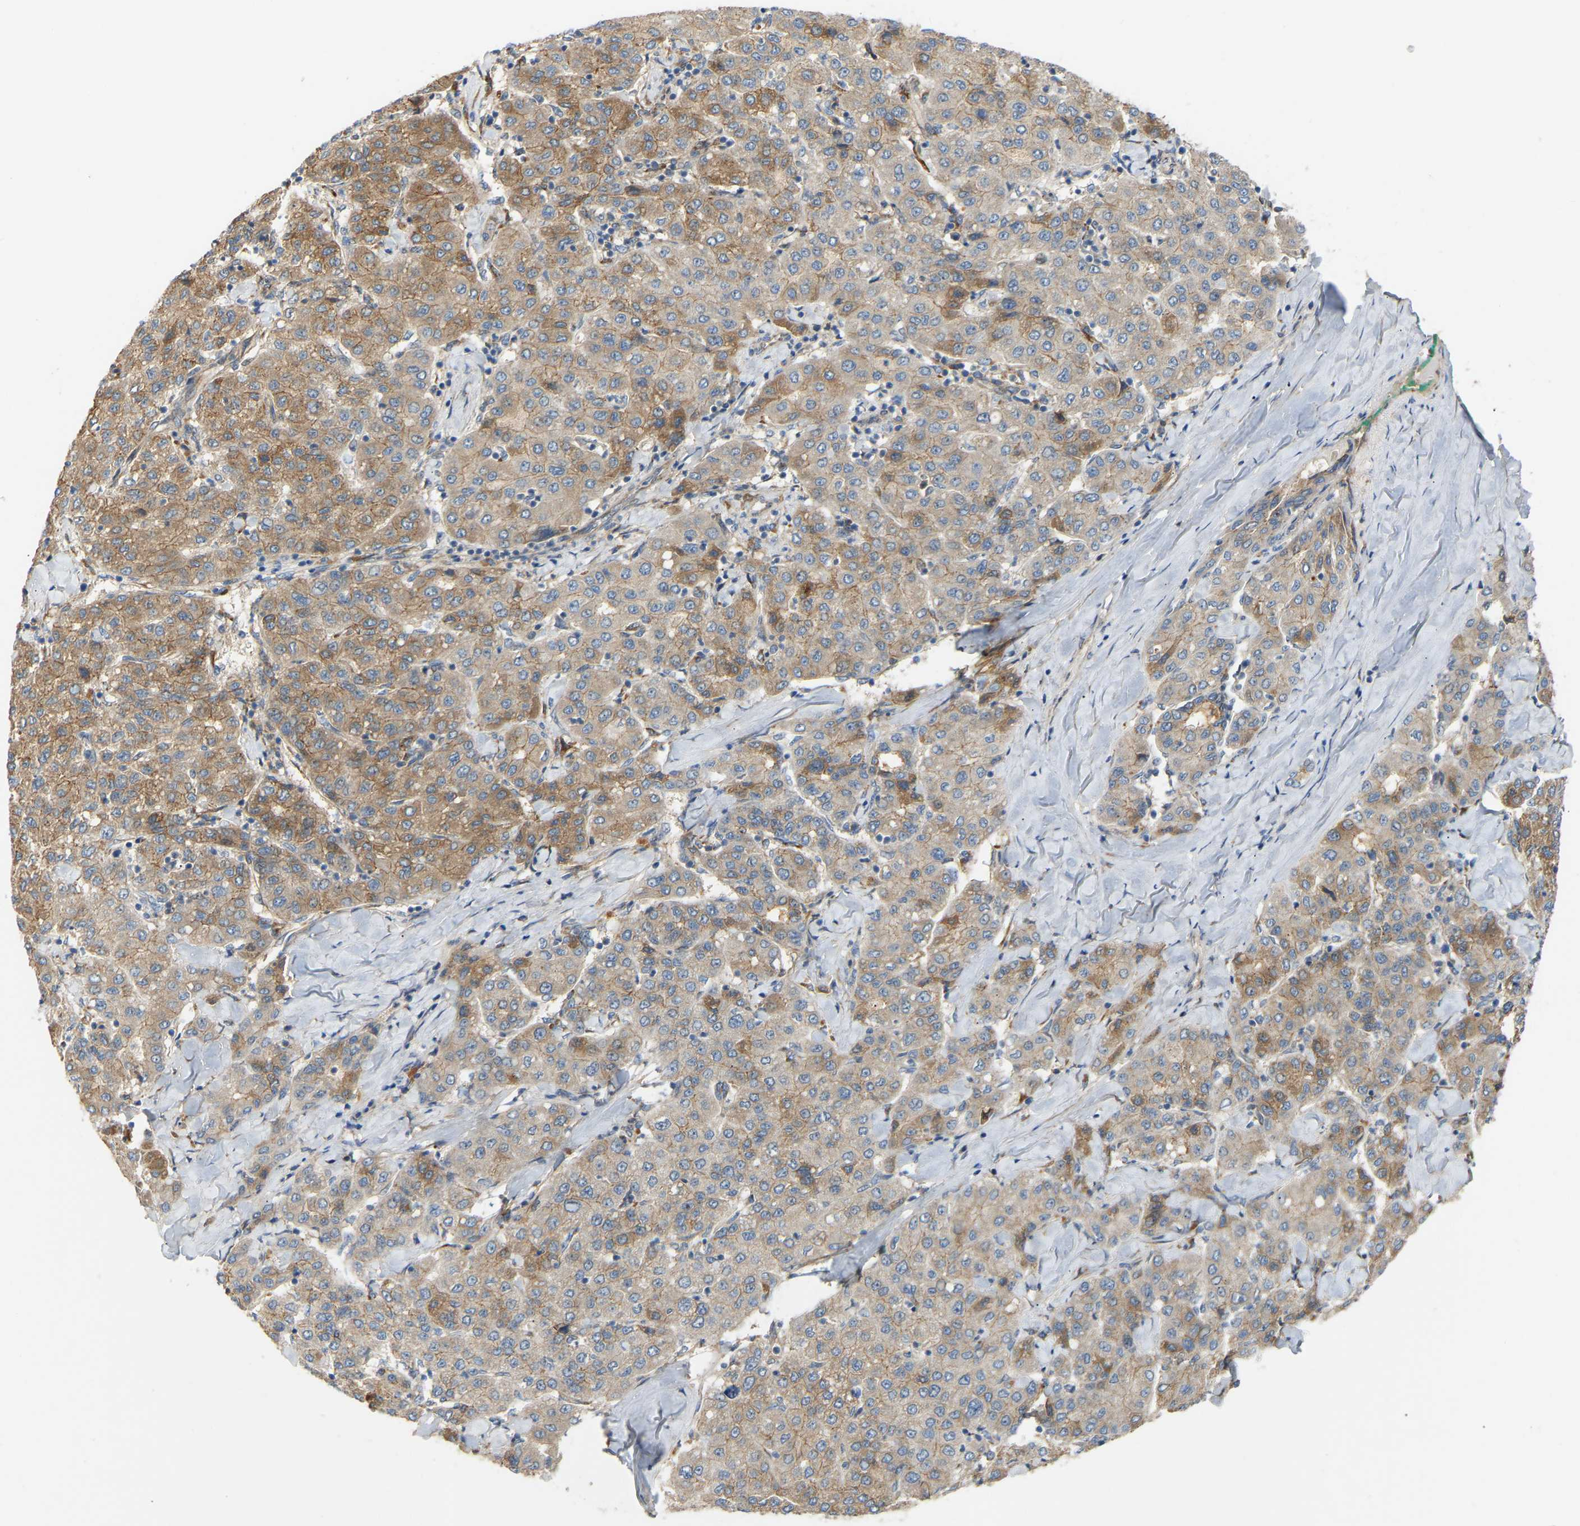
{"staining": {"intensity": "moderate", "quantity": "25%-75%", "location": "cytoplasmic/membranous"}, "tissue": "liver cancer", "cell_type": "Tumor cells", "image_type": "cancer", "snomed": [{"axis": "morphology", "description": "Carcinoma, Hepatocellular, NOS"}, {"axis": "topography", "description": "Liver"}], "caption": "Liver cancer (hepatocellular carcinoma) tissue demonstrates moderate cytoplasmic/membranous positivity in about 25%-75% of tumor cells Immunohistochemistry stains the protein in brown and the nuclei are stained blue.", "gene": "PTCD1", "patient": {"sex": "male", "age": 65}}